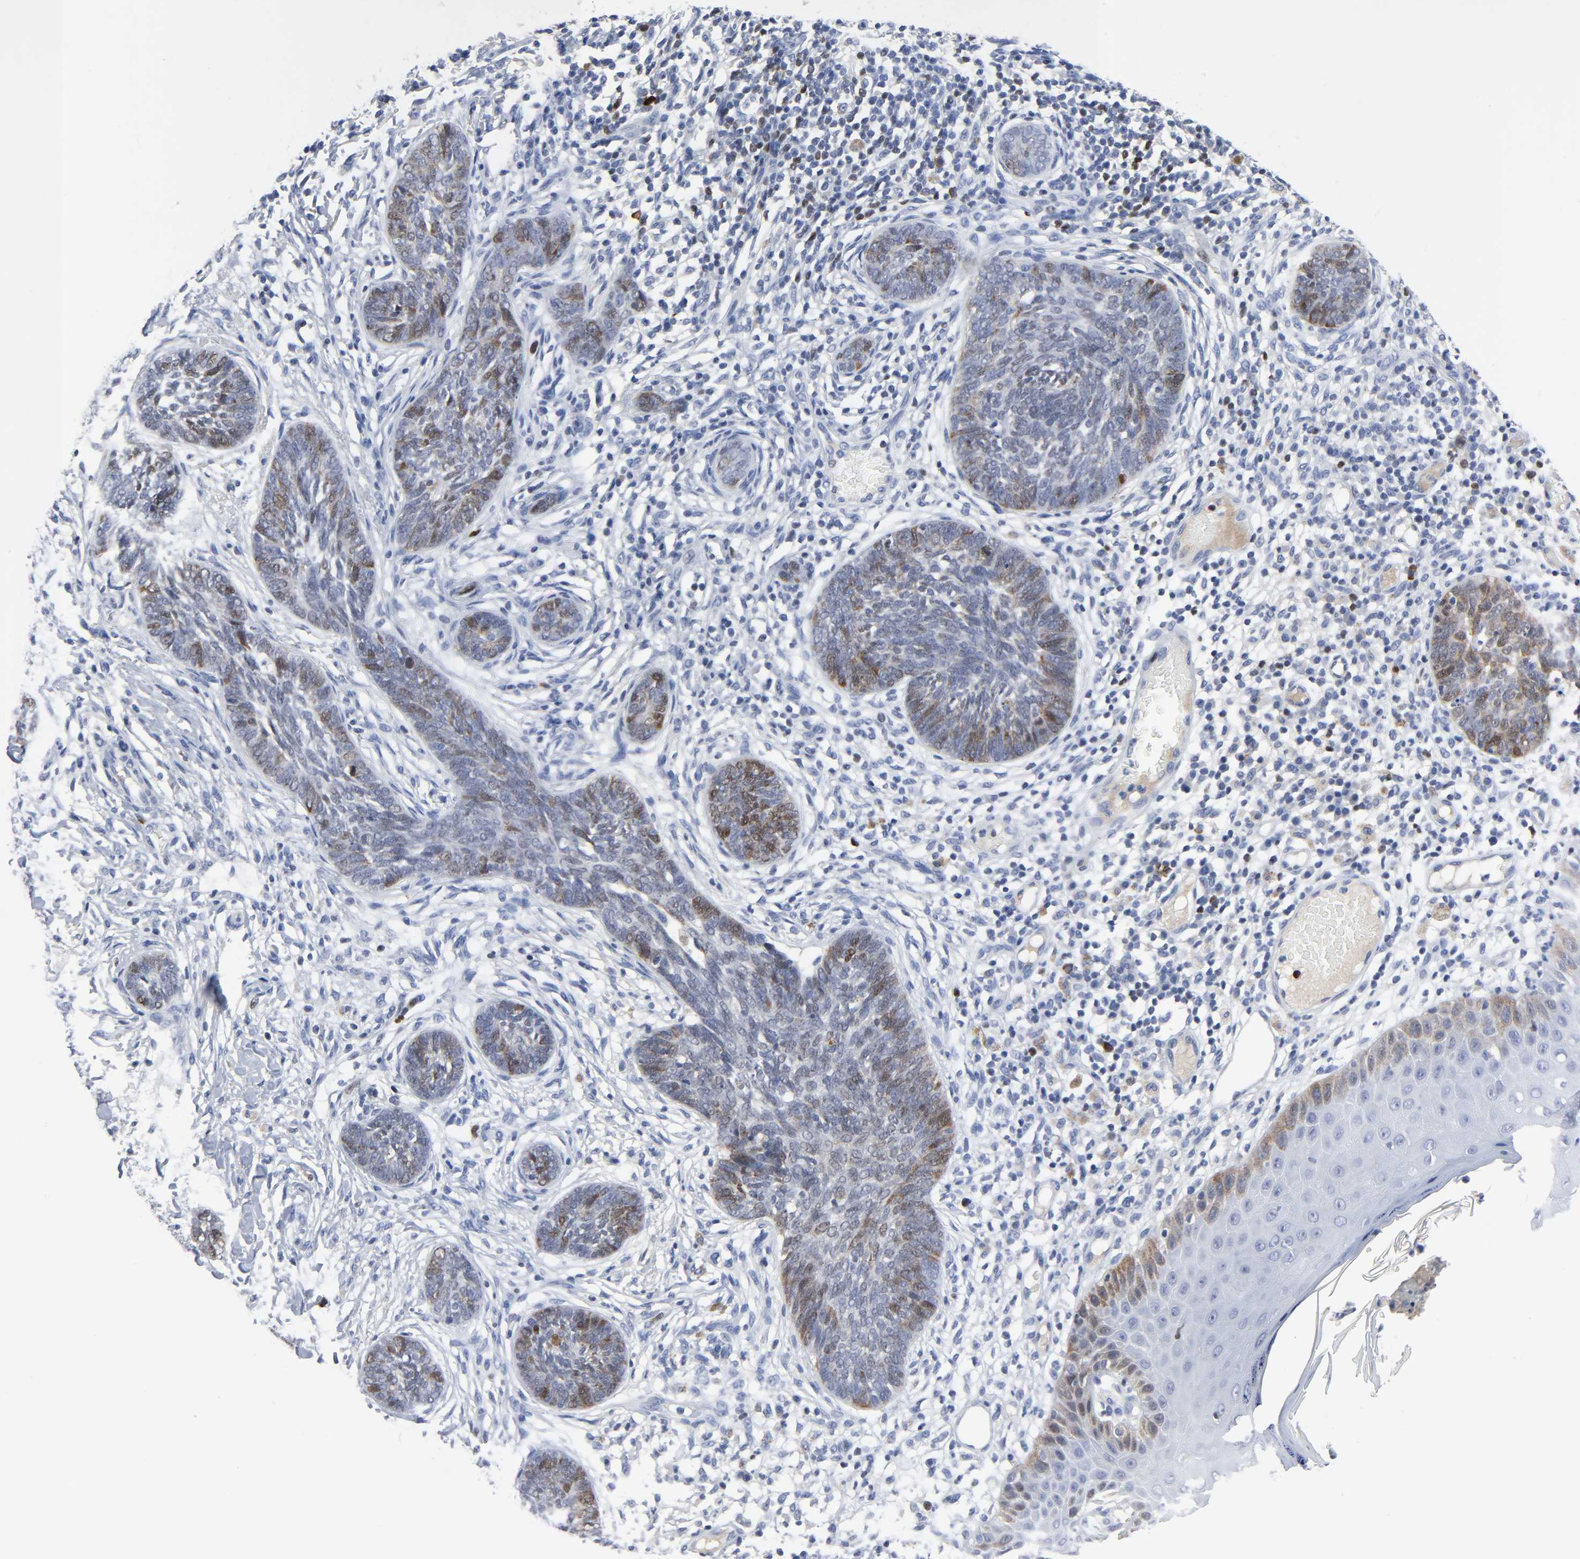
{"staining": {"intensity": "weak", "quantity": "25%-75%", "location": "nuclear"}, "tissue": "skin cancer", "cell_type": "Tumor cells", "image_type": "cancer", "snomed": [{"axis": "morphology", "description": "Normal tissue, NOS"}, {"axis": "morphology", "description": "Basal cell carcinoma"}, {"axis": "topography", "description": "Skin"}], "caption": "Immunohistochemical staining of human skin cancer (basal cell carcinoma) reveals low levels of weak nuclear protein positivity in about 25%-75% of tumor cells.", "gene": "WEE1", "patient": {"sex": "male", "age": 87}}